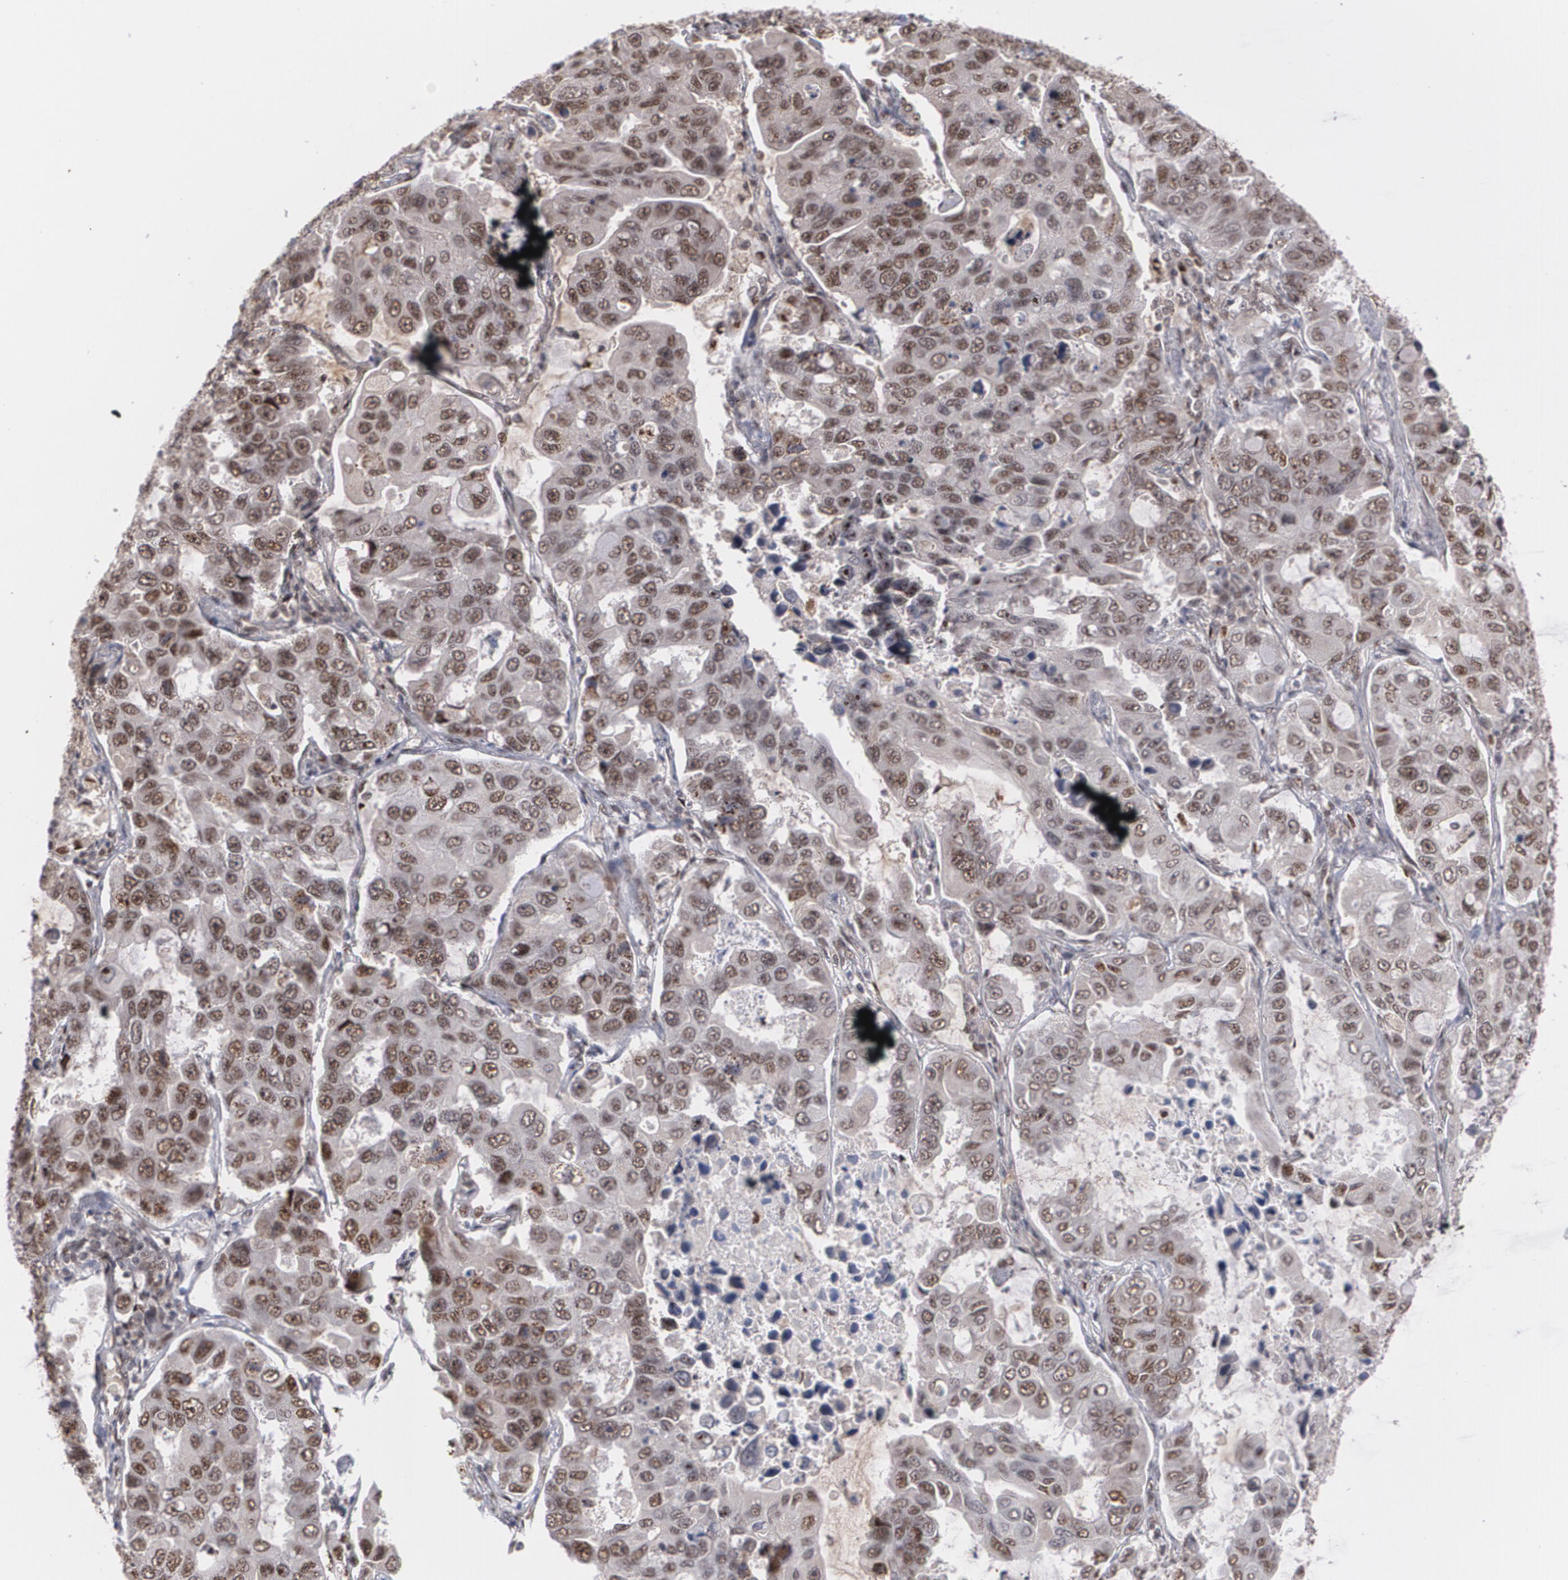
{"staining": {"intensity": "moderate", "quantity": ">75%", "location": "nuclear"}, "tissue": "lung cancer", "cell_type": "Tumor cells", "image_type": "cancer", "snomed": [{"axis": "morphology", "description": "Adenocarcinoma, NOS"}, {"axis": "topography", "description": "Lung"}], "caption": "IHC of human adenocarcinoma (lung) displays medium levels of moderate nuclear staining in about >75% of tumor cells.", "gene": "ZNF234", "patient": {"sex": "male", "age": 64}}